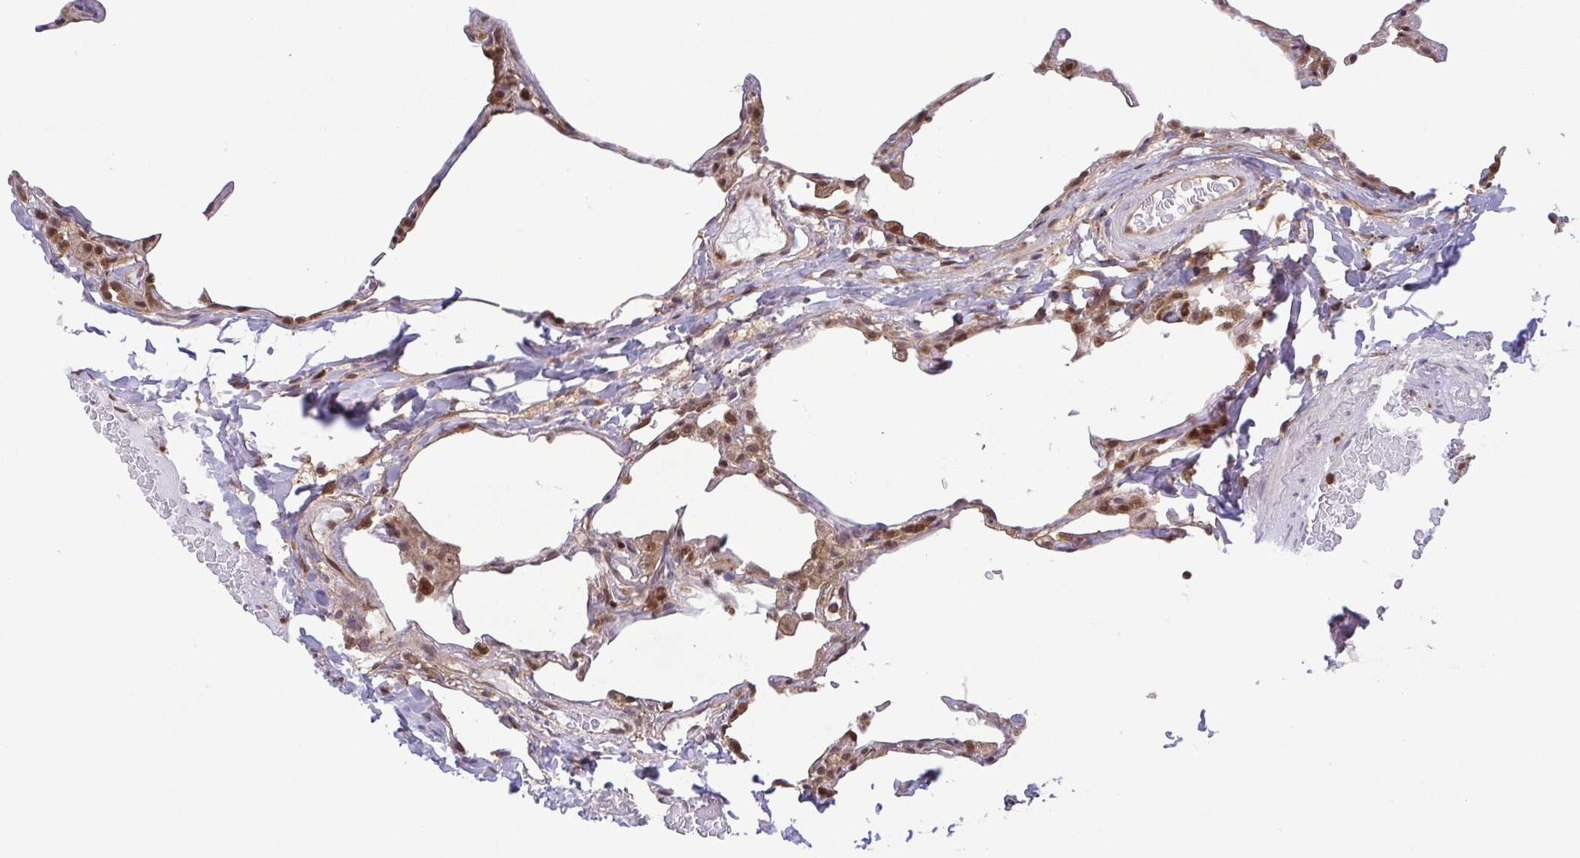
{"staining": {"intensity": "moderate", "quantity": ">75%", "location": "nuclear"}, "tissue": "lung", "cell_type": "Alveolar cells", "image_type": "normal", "snomed": [{"axis": "morphology", "description": "Normal tissue, NOS"}, {"axis": "topography", "description": "Lung"}], "caption": "The micrograph reveals immunohistochemical staining of normal lung. There is moderate nuclear expression is present in about >75% of alveolar cells. Nuclei are stained in blue.", "gene": "CHMP1B", "patient": {"sex": "female", "age": 57}}